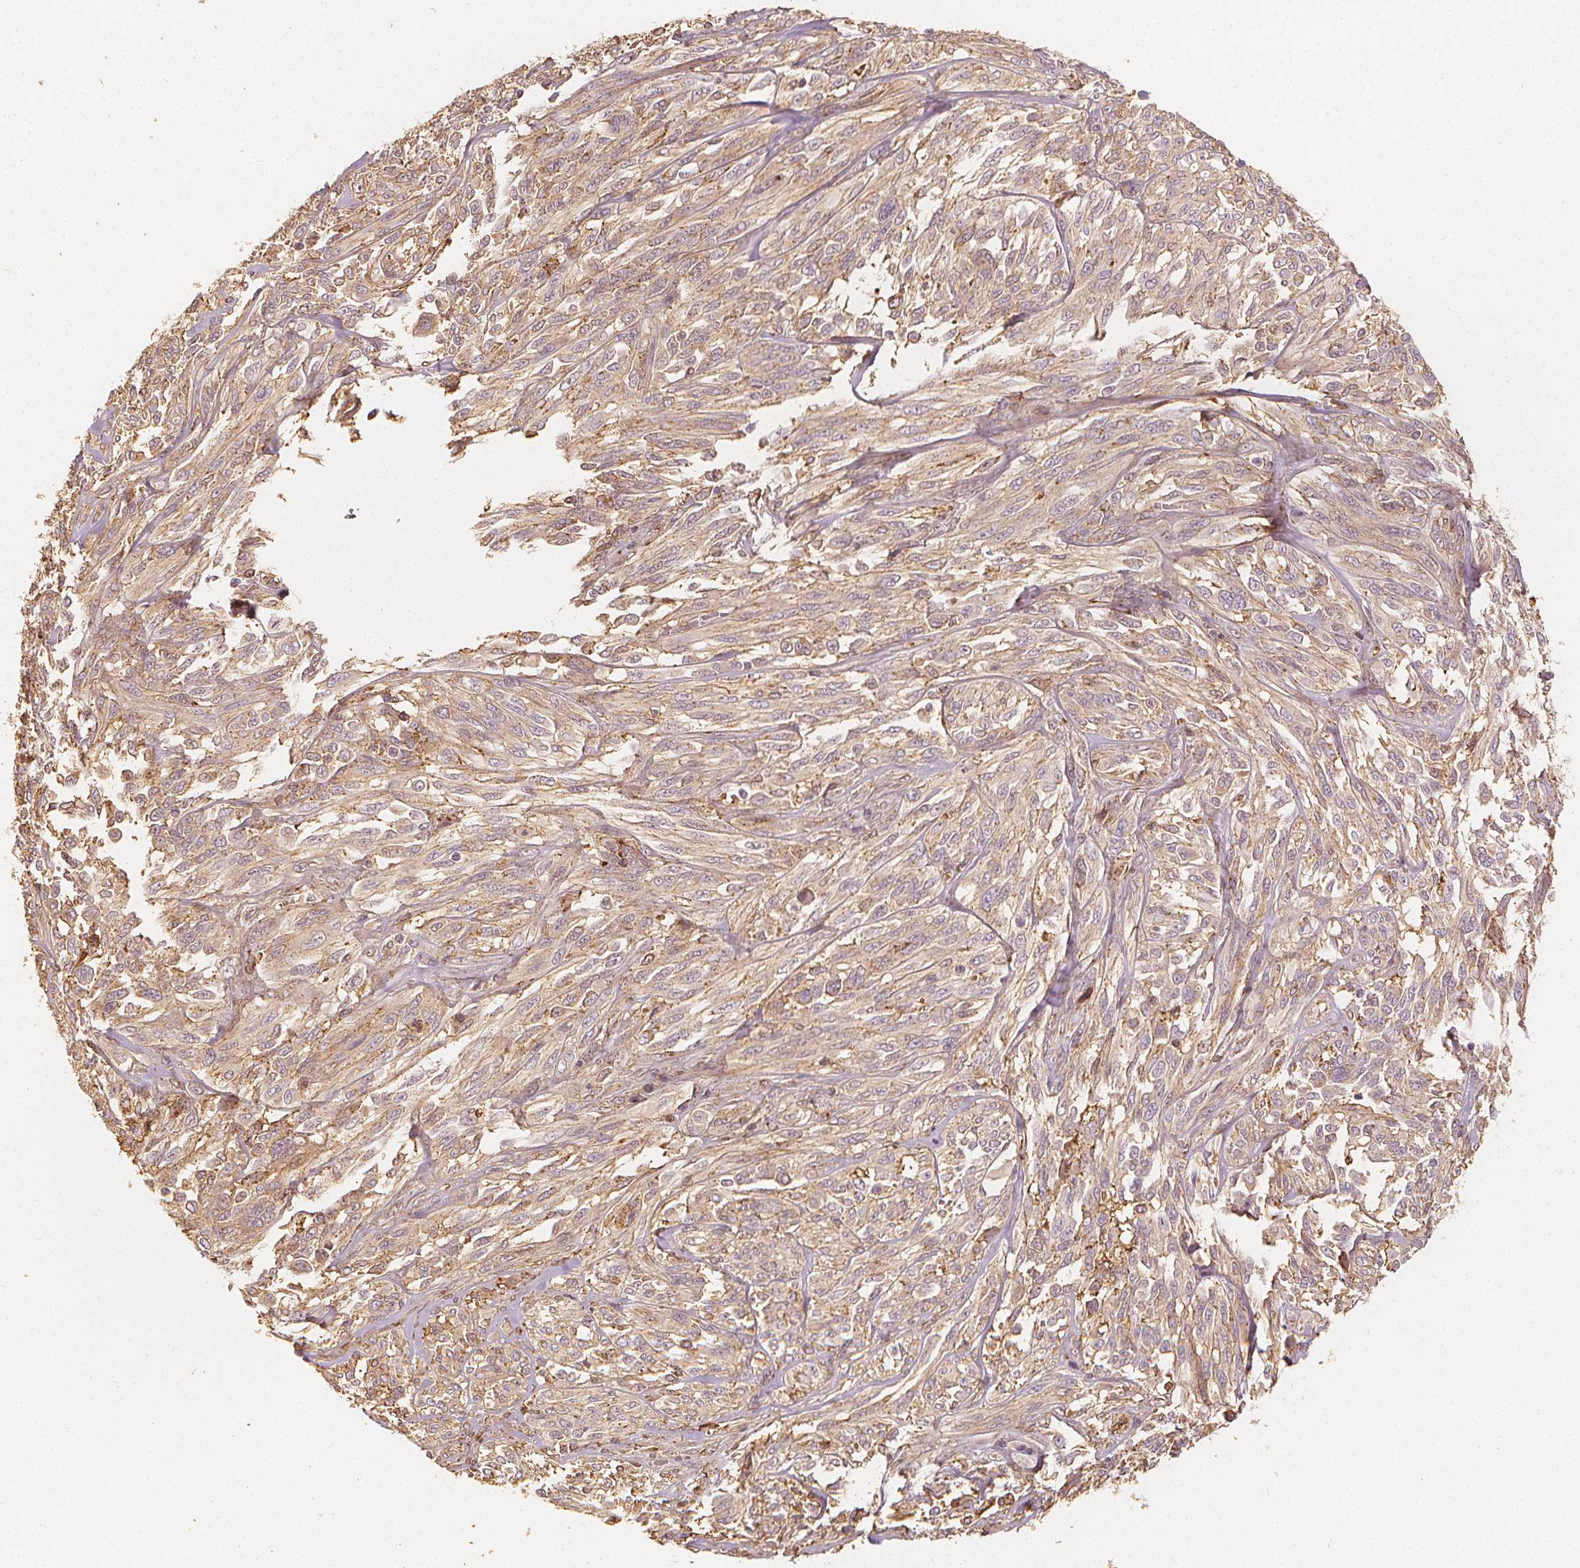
{"staining": {"intensity": "weak", "quantity": ">75%", "location": "cytoplasmic/membranous"}, "tissue": "melanoma", "cell_type": "Tumor cells", "image_type": "cancer", "snomed": [{"axis": "morphology", "description": "Malignant melanoma, NOS"}, {"axis": "topography", "description": "Skin"}], "caption": "Malignant melanoma tissue exhibits weak cytoplasmic/membranous positivity in about >75% of tumor cells, visualized by immunohistochemistry.", "gene": "ARHGAP26", "patient": {"sex": "female", "age": 91}}